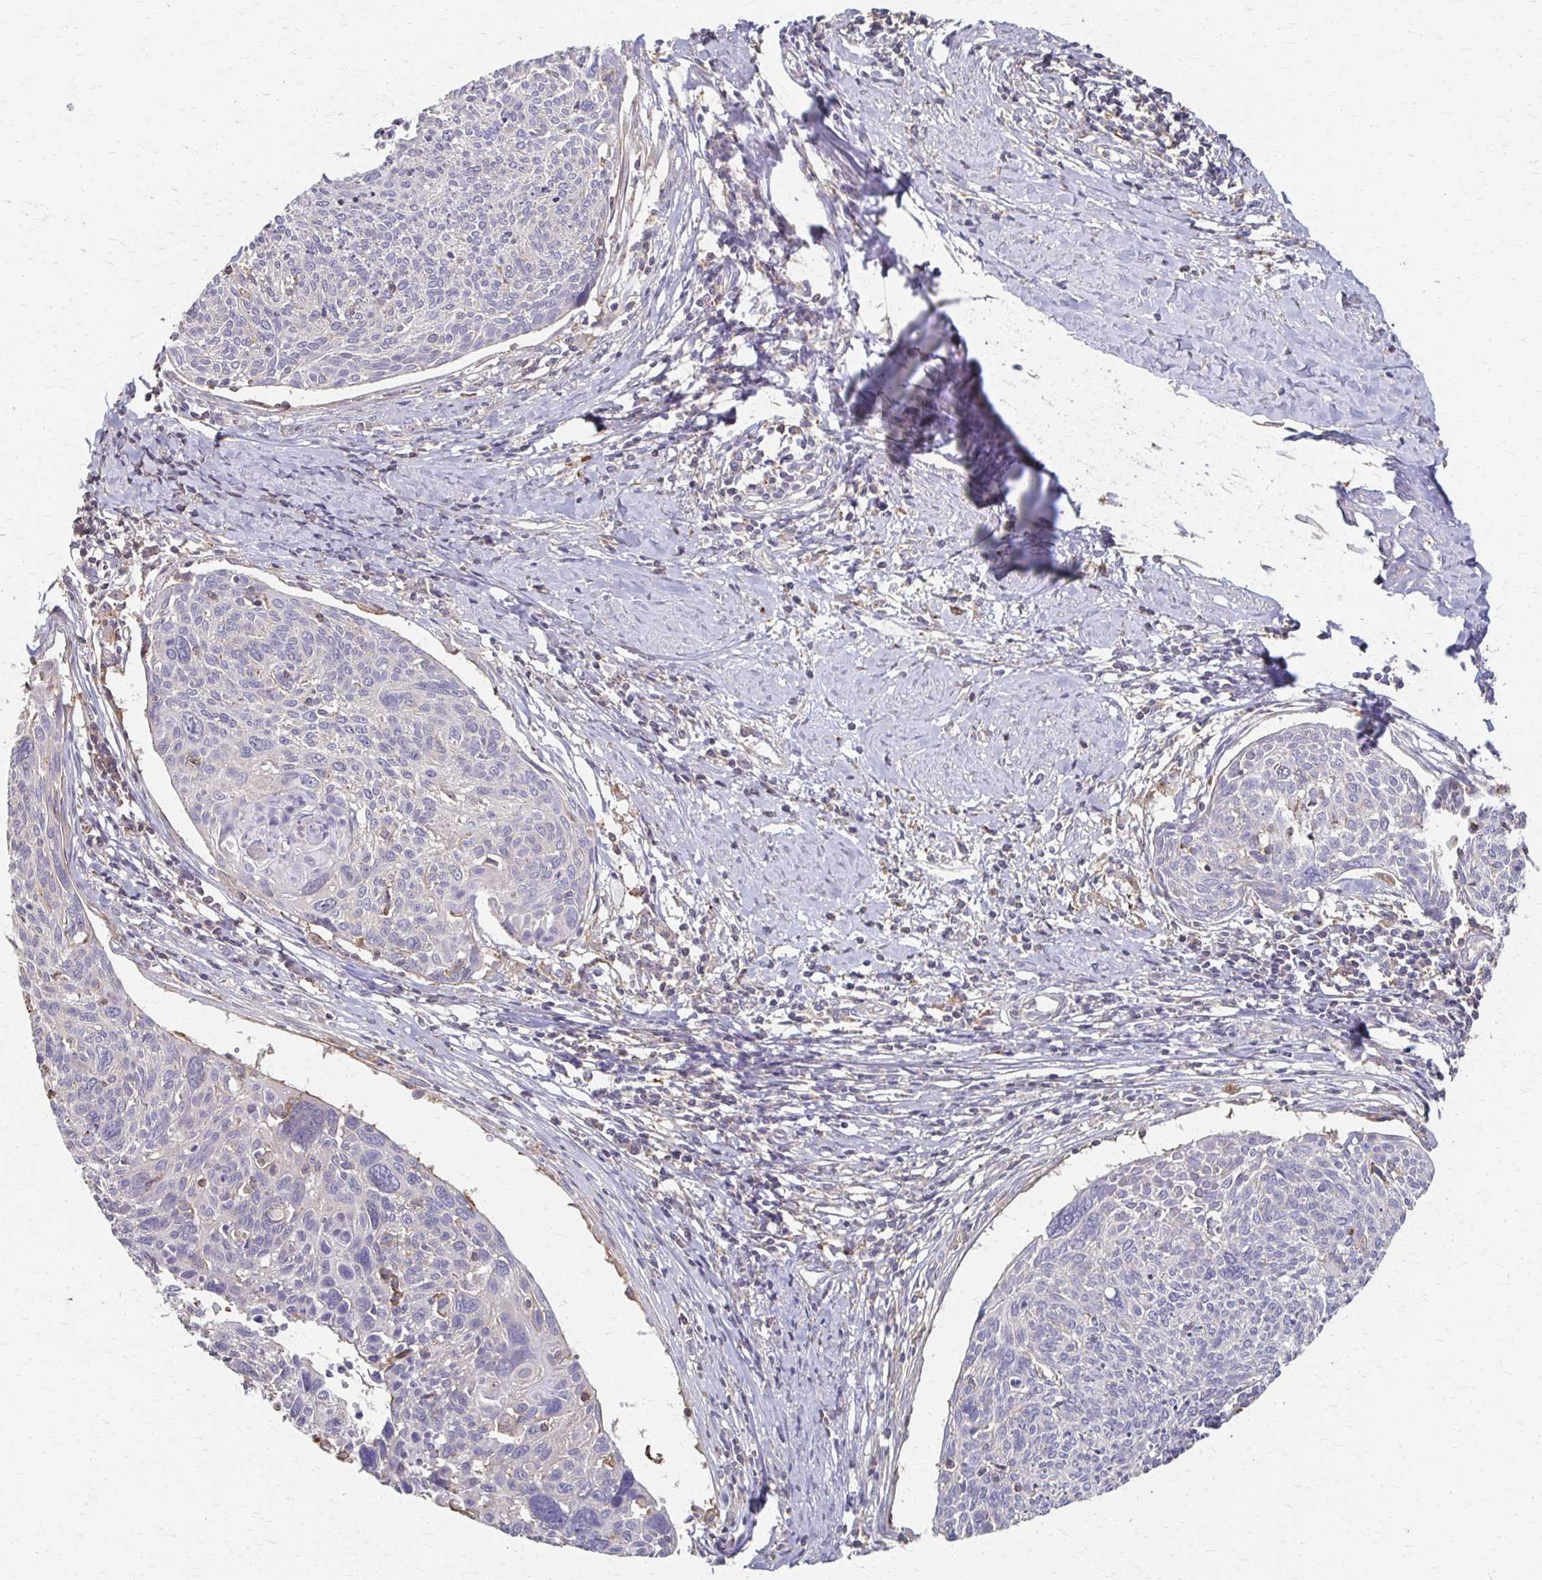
{"staining": {"intensity": "negative", "quantity": "none", "location": "none"}, "tissue": "cervical cancer", "cell_type": "Tumor cells", "image_type": "cancer", "snomed": [{"axis": "morphology", "description": "Squamous cell carcinoma, NOS"}, {"axis": "topography", "description": "Cervix"}], "caption": "Immunohistochemical staining of human cervical cancer (squamous cell carcinoma) shows no significant staining in tumor cells.", "gene": "C1QTNF7", "patient": {"sex": "female", "age": 49}}